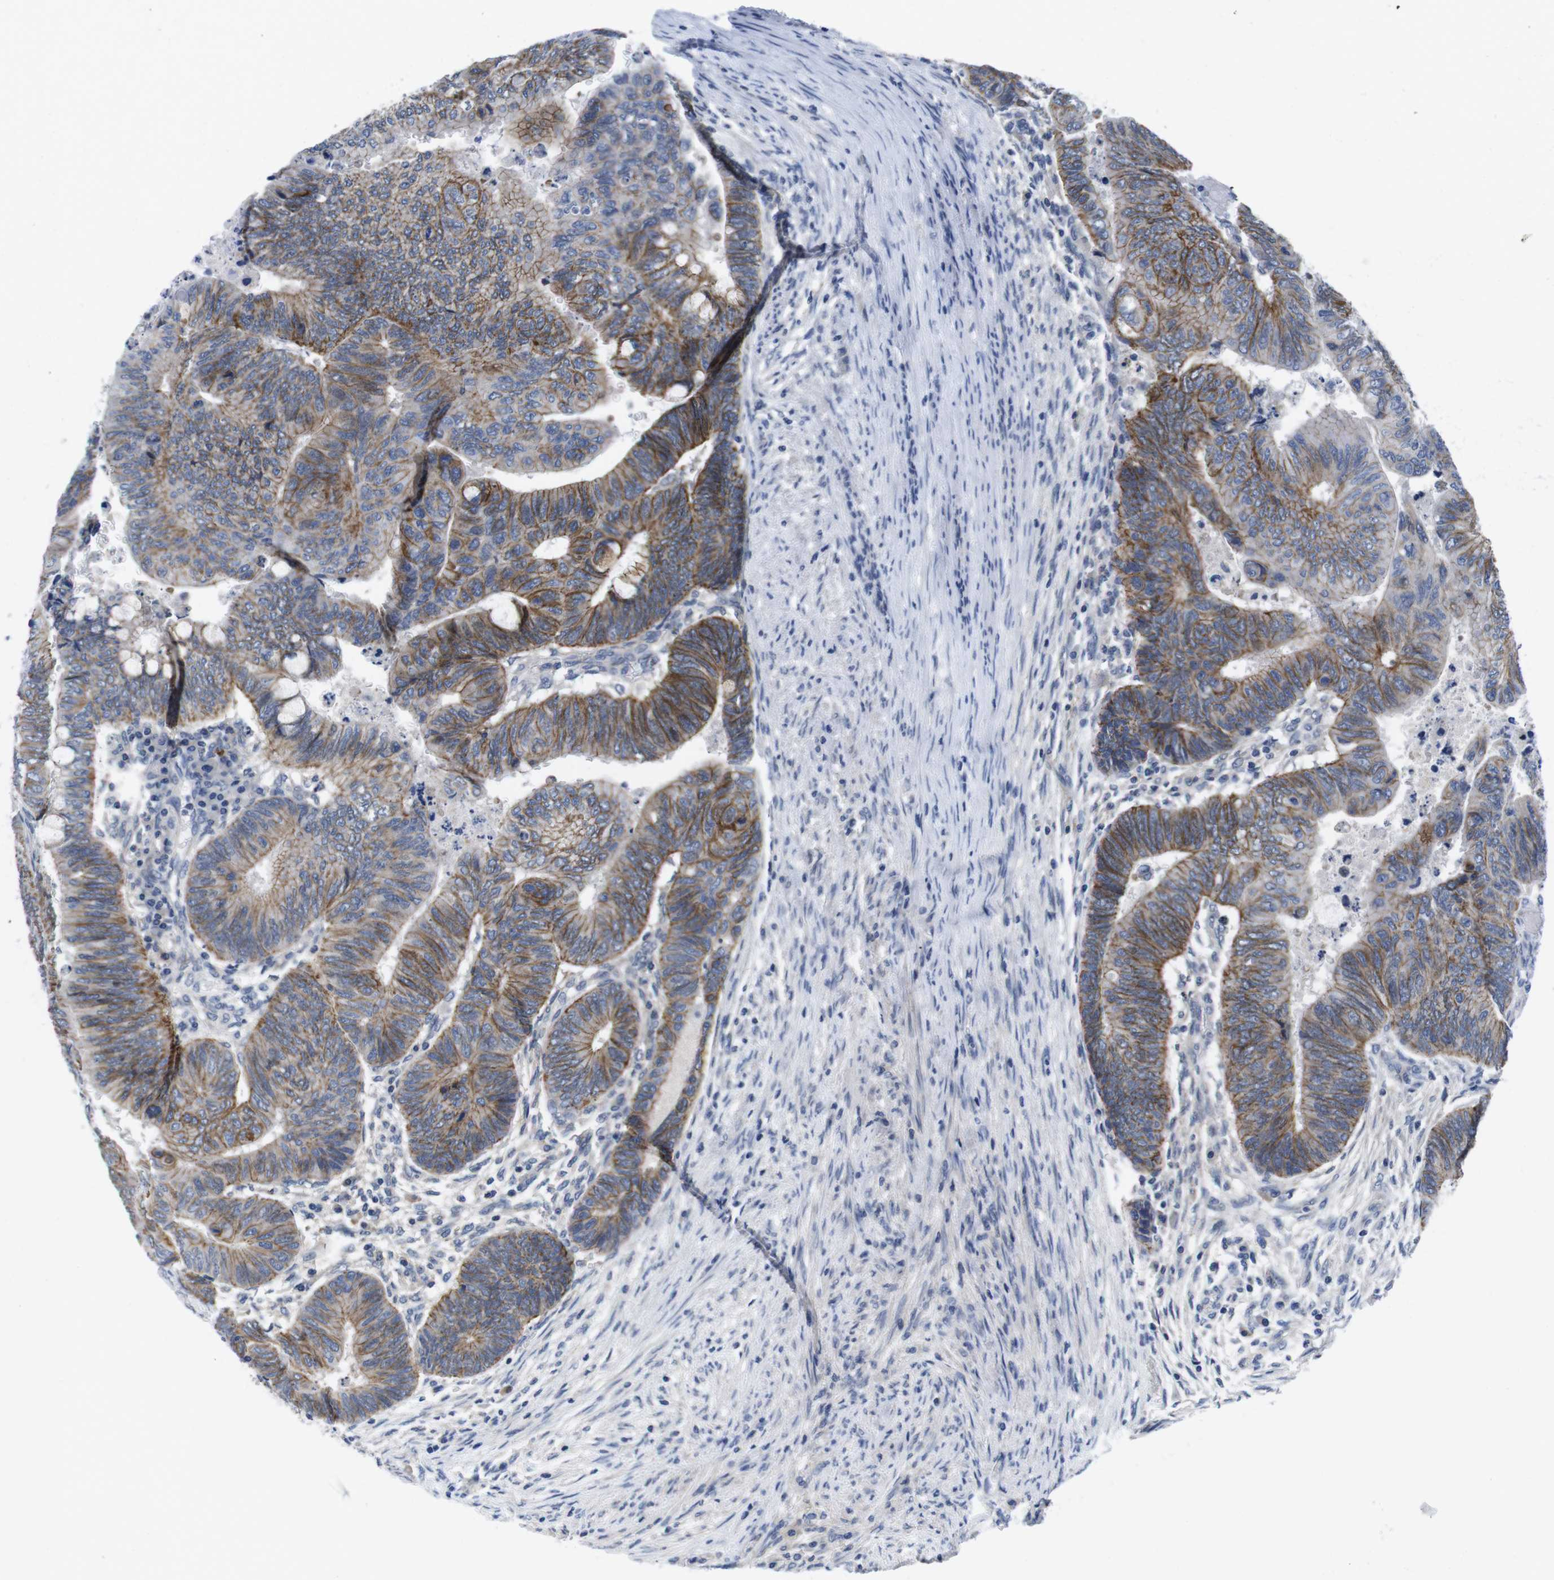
{"staining": {"intensity": "moderate", "quantity": ">75%", "location": "cytoplasmic/membranous"}, "tissue": "colorectal cancer", "cell_type": "Tumor cells", "image_type": "cancer", "snomed": [{"axis": "morphology", "description": "Normal tissue, NOS"}, {"axis": "morphology", "description": "Adenocarcinoma, NOS"}, {"axis": "topography", "description": "Rectum"}, {"axis": "topography", "description": "Peripheral nerve tissue"}], "caption": "Colorectal adenocarcinoma stained with a brown dye exhibits moderate cytoplasmic/membranous positive expression in about >75% of tumor cells.", "gene": "SCRIB", "patient": {"sex": "male", "age": 92}}